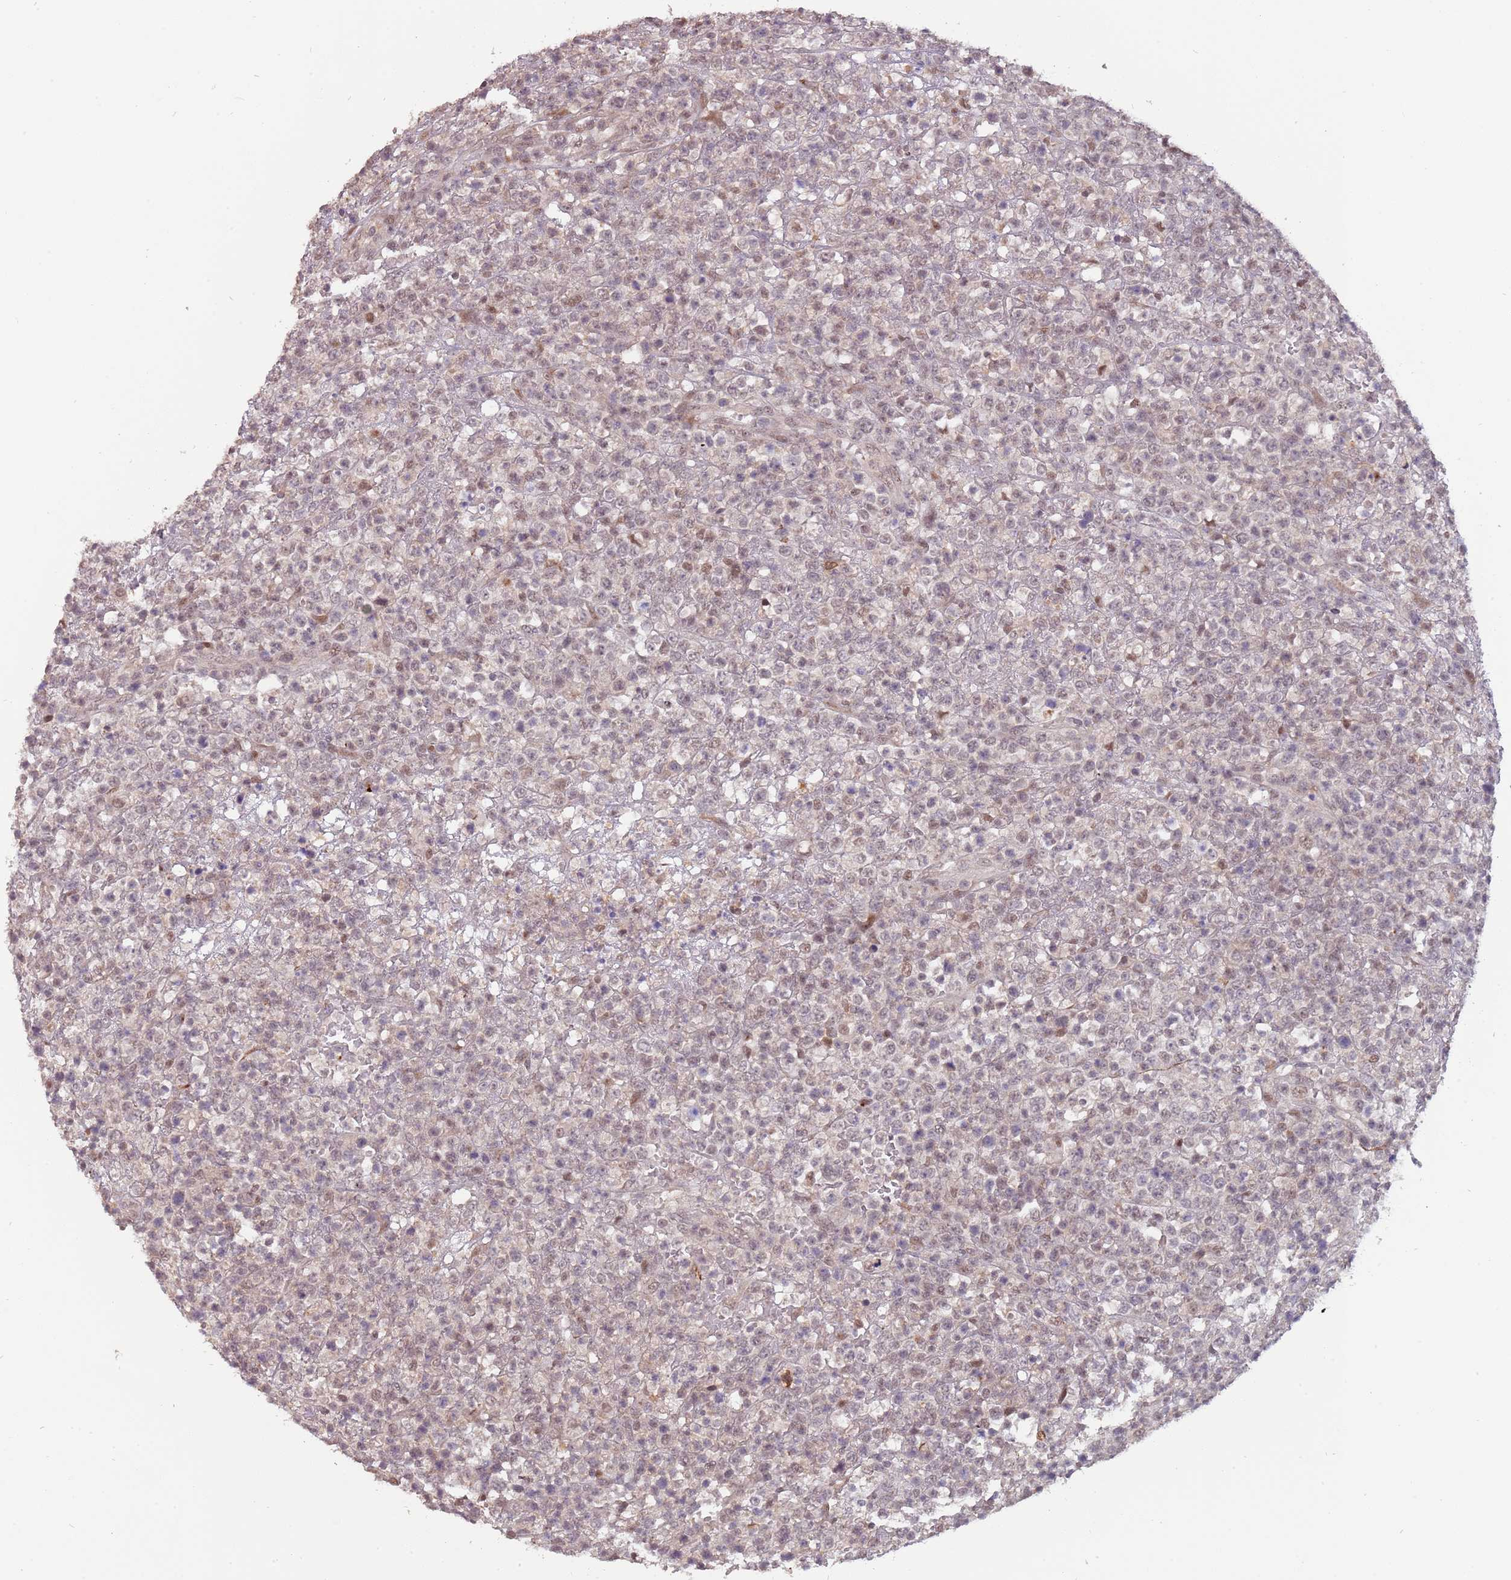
{"staining": {"intensity": "weak", "quantity": "25%-75%", "location": "nuclear"}, "tissue": "lymphoma", "cell_type": "Tumor cells", "image_type": "cancer", "snomed": [{"axis": "morphology", "description": "Malignant lymphoma, non-Hodgkin's type, High grade"}, {"axis": "topography", "description": "Colon"}], "caption": "The image exhibits a brown stain indicating the presence of a protein in the nuclear of tumor cells in malignant lymphoma, non-Hodgkin's type (high-grade).", "gene": "ZBTB5", "patient": {"sex": "female", "age": 53}}